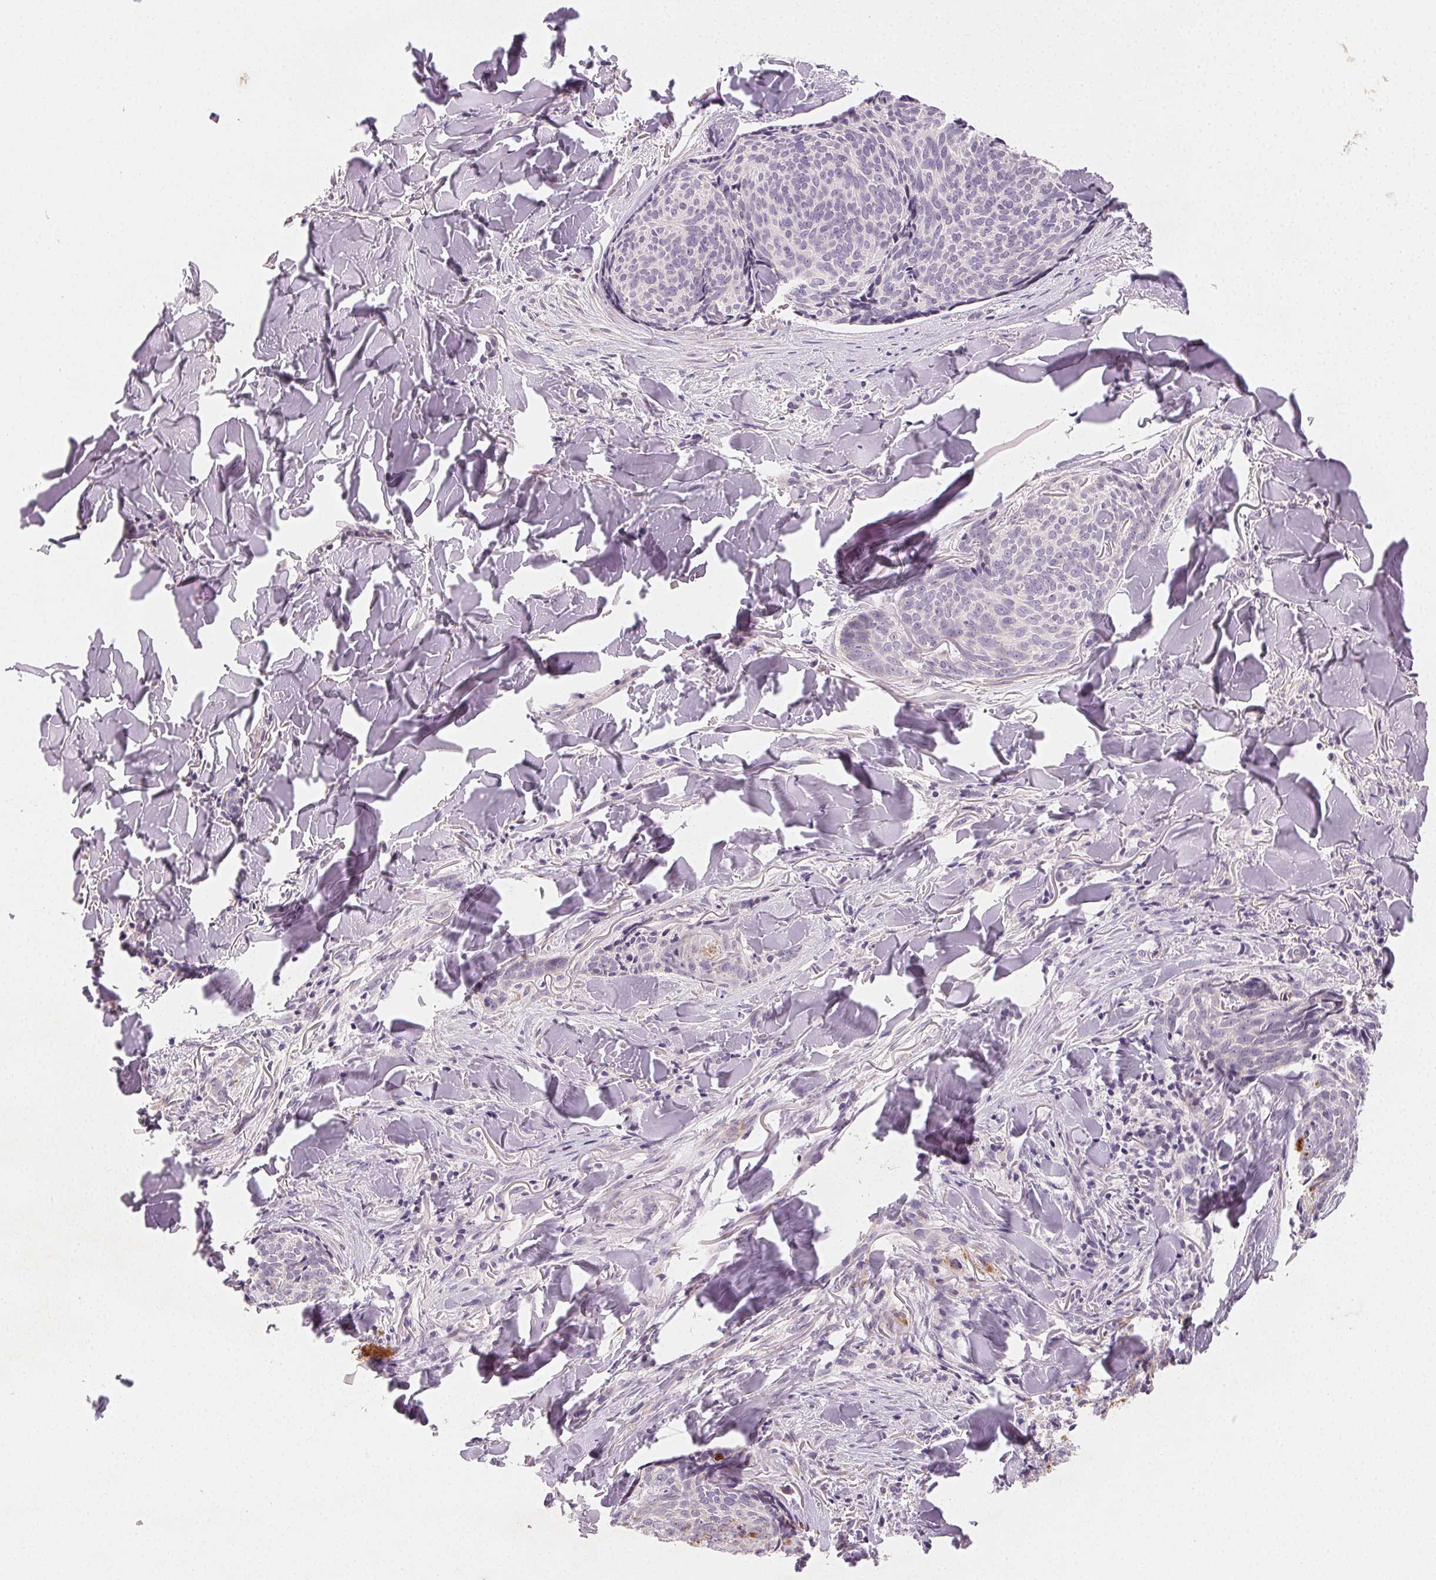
{"staining": {"intensity": "negative", "quantity": "none", "location": "none"}, "tissue": "skin cancer", "cell_type": "Tumor cells", "image_type": "cancer", "snomed": [{"axis": "morphology", "description": "Basal cell carcinoma"}, {"axis": "topography", "description": "Skin"}], "caption": "DAB immunohistochemical staining of basal cell carcinoma (skin) shows no significant expression in tumor cells.", "gene": "MYBL1", "patient": {"sex": "female", "age": 82}}